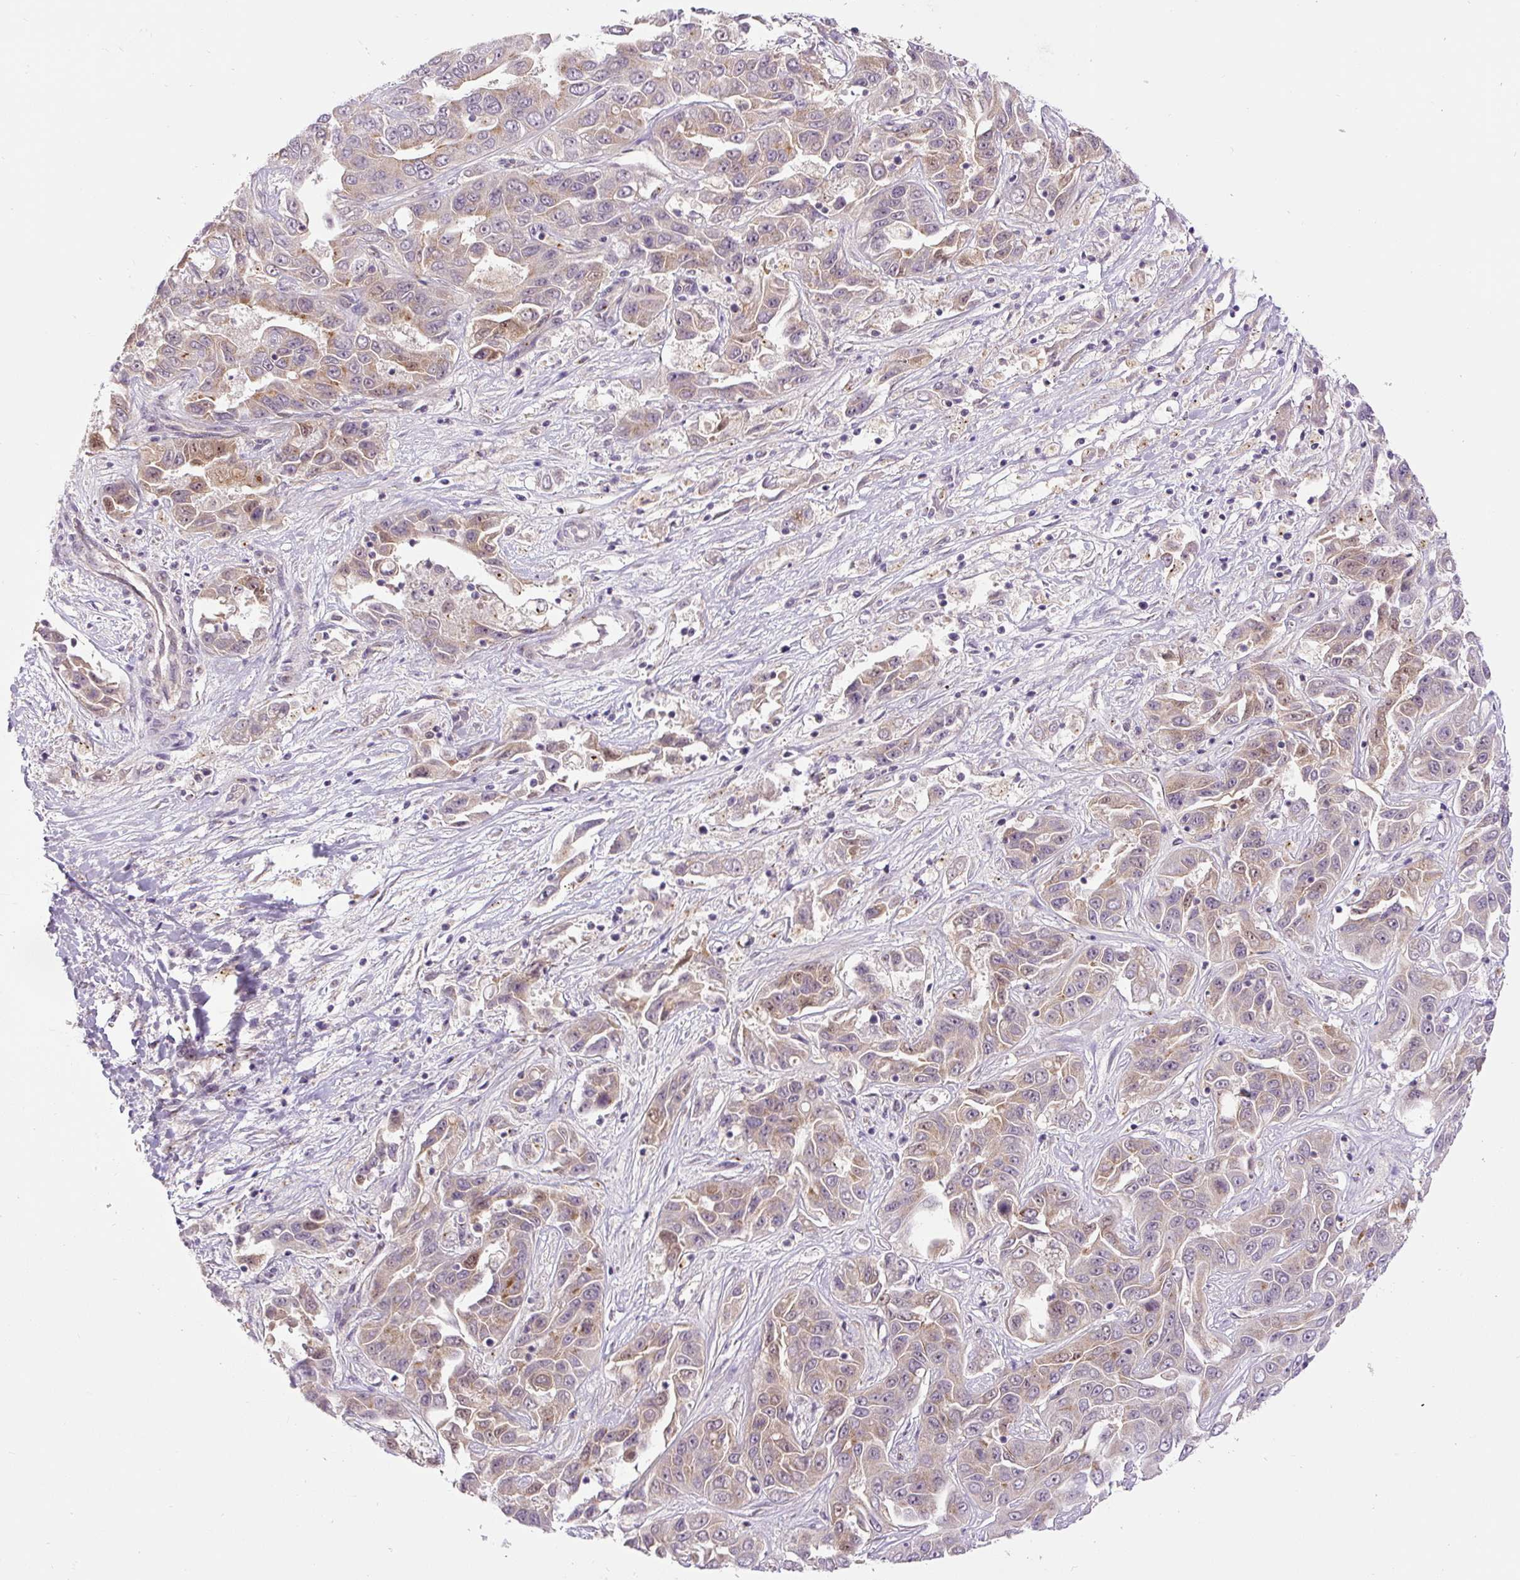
{"staining": {"intensity": "weak", "quantity": ">75%", "location": "cytoplasmic/membranous"}, "tissue": "liver cancer", "cell_type": "Tumor cells", "image_type": "cancer", "snomed": [{"axis": "morphology", "description": "Cholangiocarcinoma"}, {"axis": "topography", "description": "Liver"}], "caption": "Immunohistochemistry (IHC) image of neoplastic tissue: human liver cancer stained using immunohistochemistry (IHC) shows low levels of weak protein expression localized specifically in the cytoplasmic/membranous of tumor cells, appearing as a cytoplasmic/membranous brown color.", "gene": "PCM1", "patient": {"sex": "female", "age": 52}}